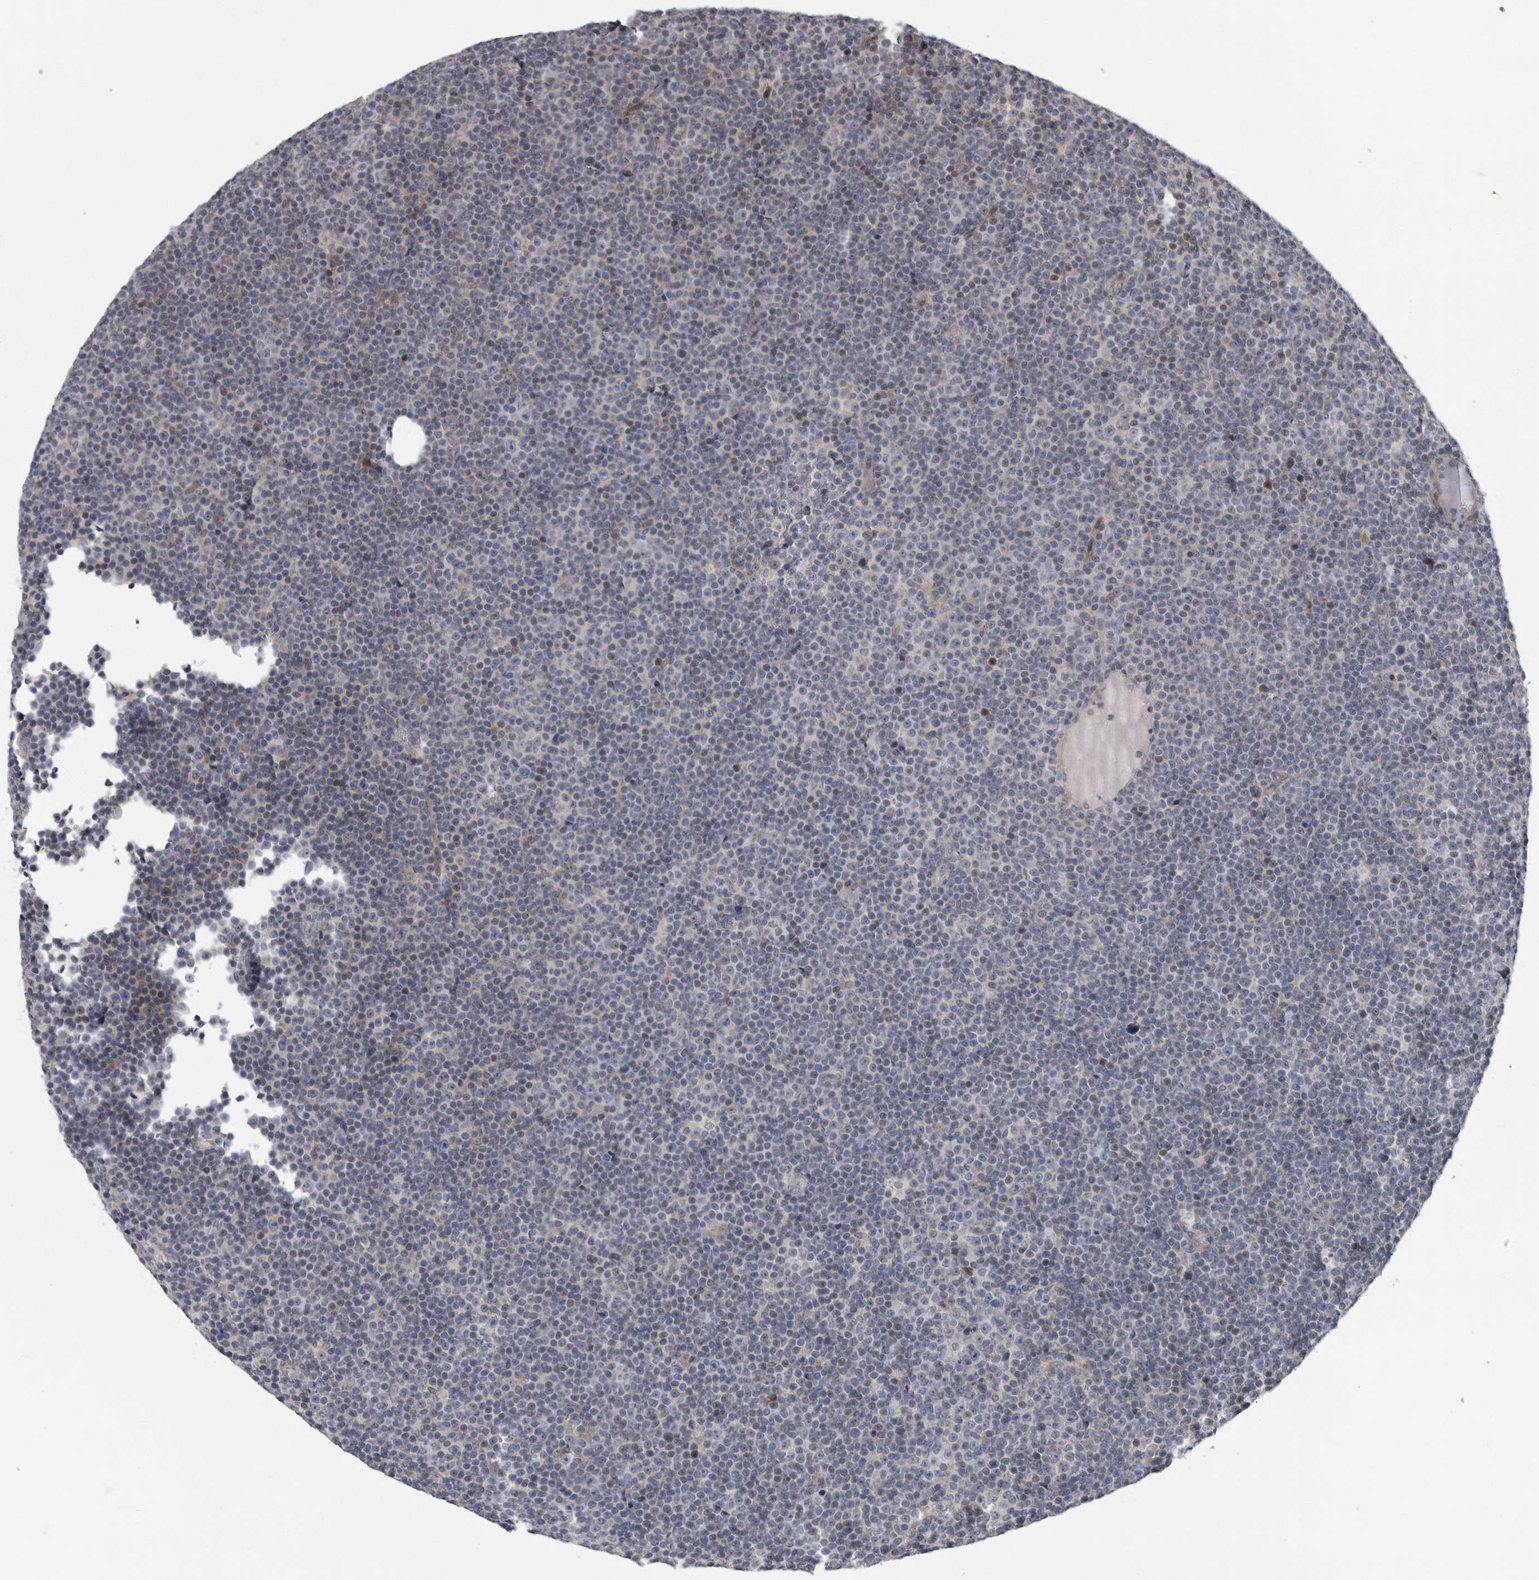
{"staining": {"intensity": "negative", "quantity": "none", "location": "none"}, "tissue": "lymphoma", "cell_type": "Tumor cells", "image_type": "cancer", "snomed": [{"axis": "morphology", "description": "Malignant lymphoma, non-Hodgkin's type, Low grade"}, {"axis": "topography", "description": "Lymph node"}], "caption": "Immunohistochemical staining of low-grade malignant lymphoma, non-Hodgkin's type shows no significant staining in tumor cells.", "gene": "PDE7A", "patient": {"sex": "female", "age": 67}}